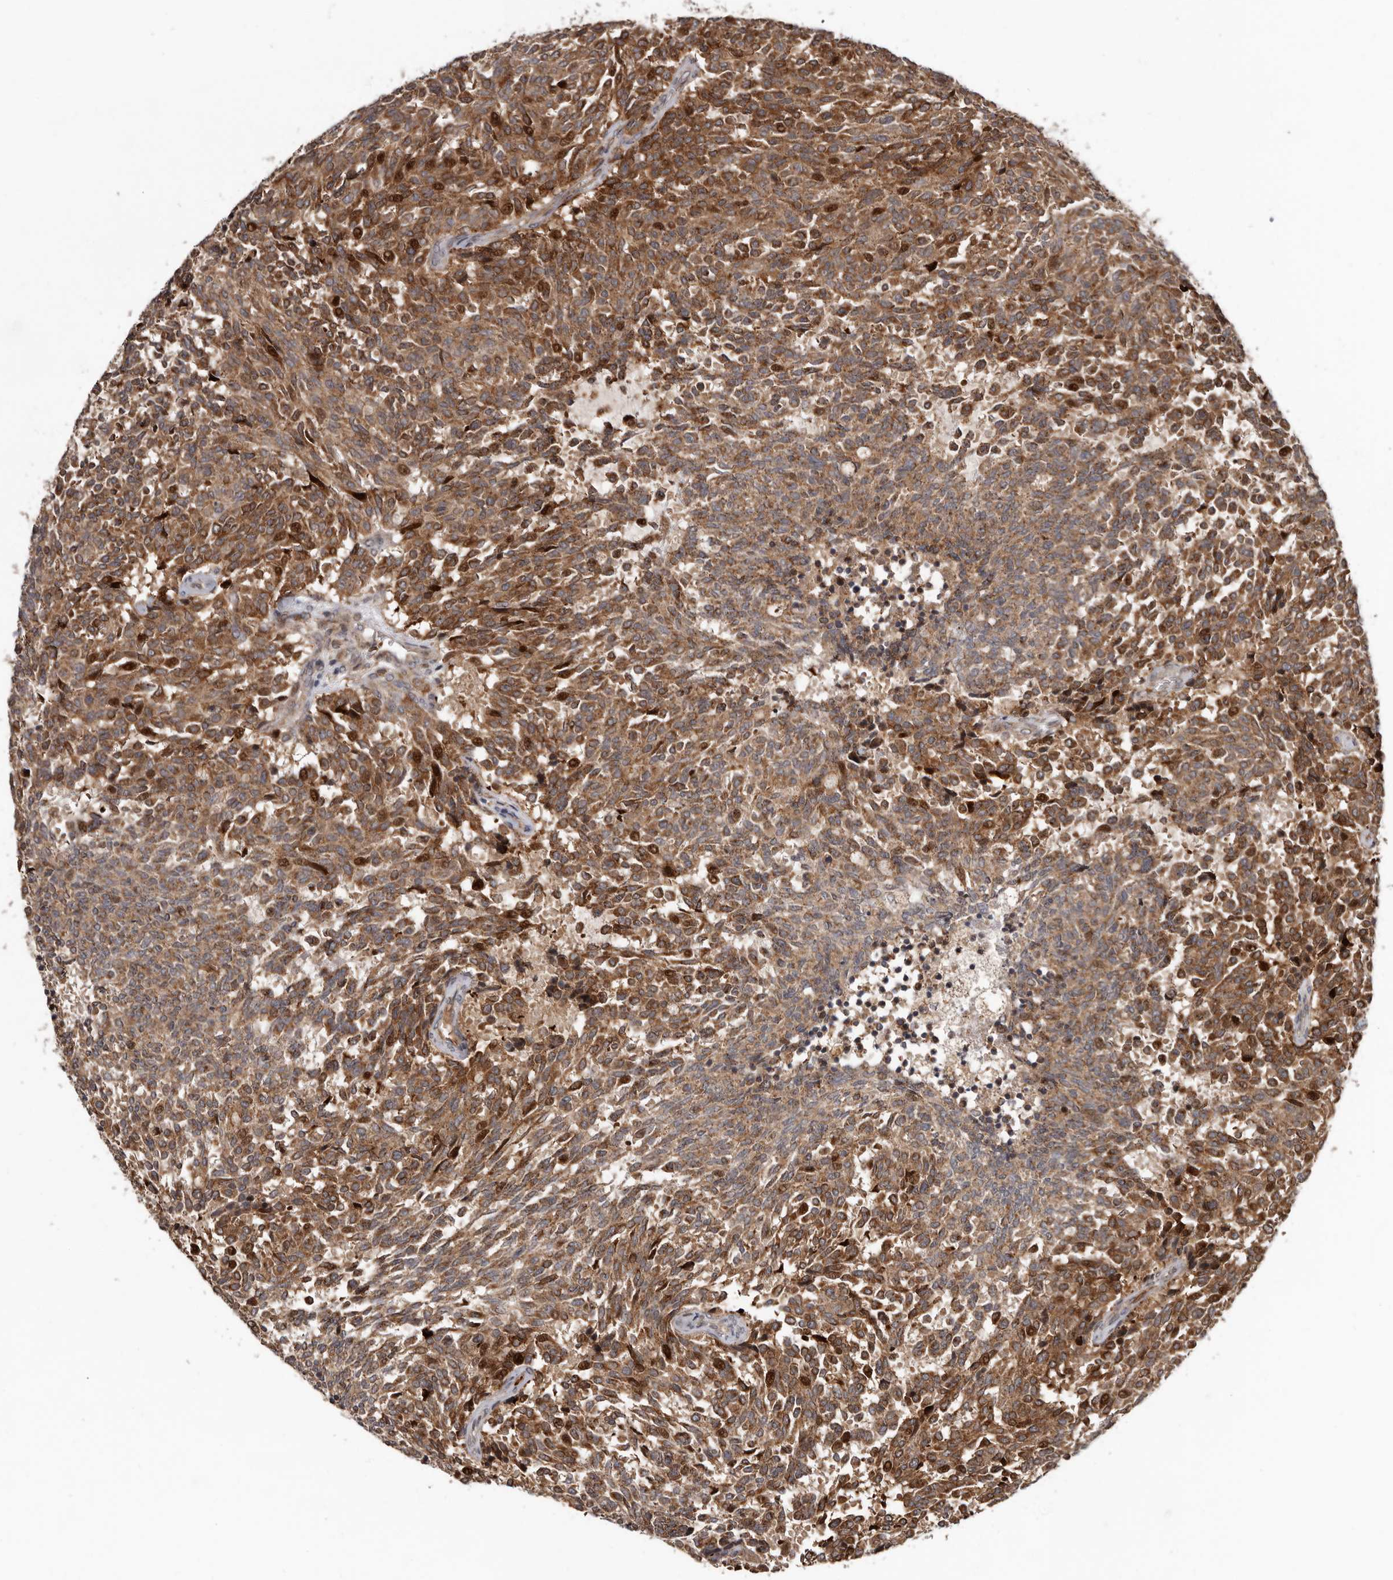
{"staining": {"intensity": "moderate", "quantity": ">75%", "location": "cytoplasmic/membranous"}, "tissue": "carcinoid", "cell_type": "Tumor cells", "image_type": "cancer", "snomed": [{"axis": "morphology", "description": "Carcinoid, malignant, NOS"}, {"axis": "topography", "description": "Pancreas"}], "caption": "Moderate cytoplasmic/membranous protein staining is present in approximately >75% of tumor cells in carcinoid. Nuclei are stained in blue.", "gene": "FGFR4", "patient": {"sex": "female", "age": 54}}